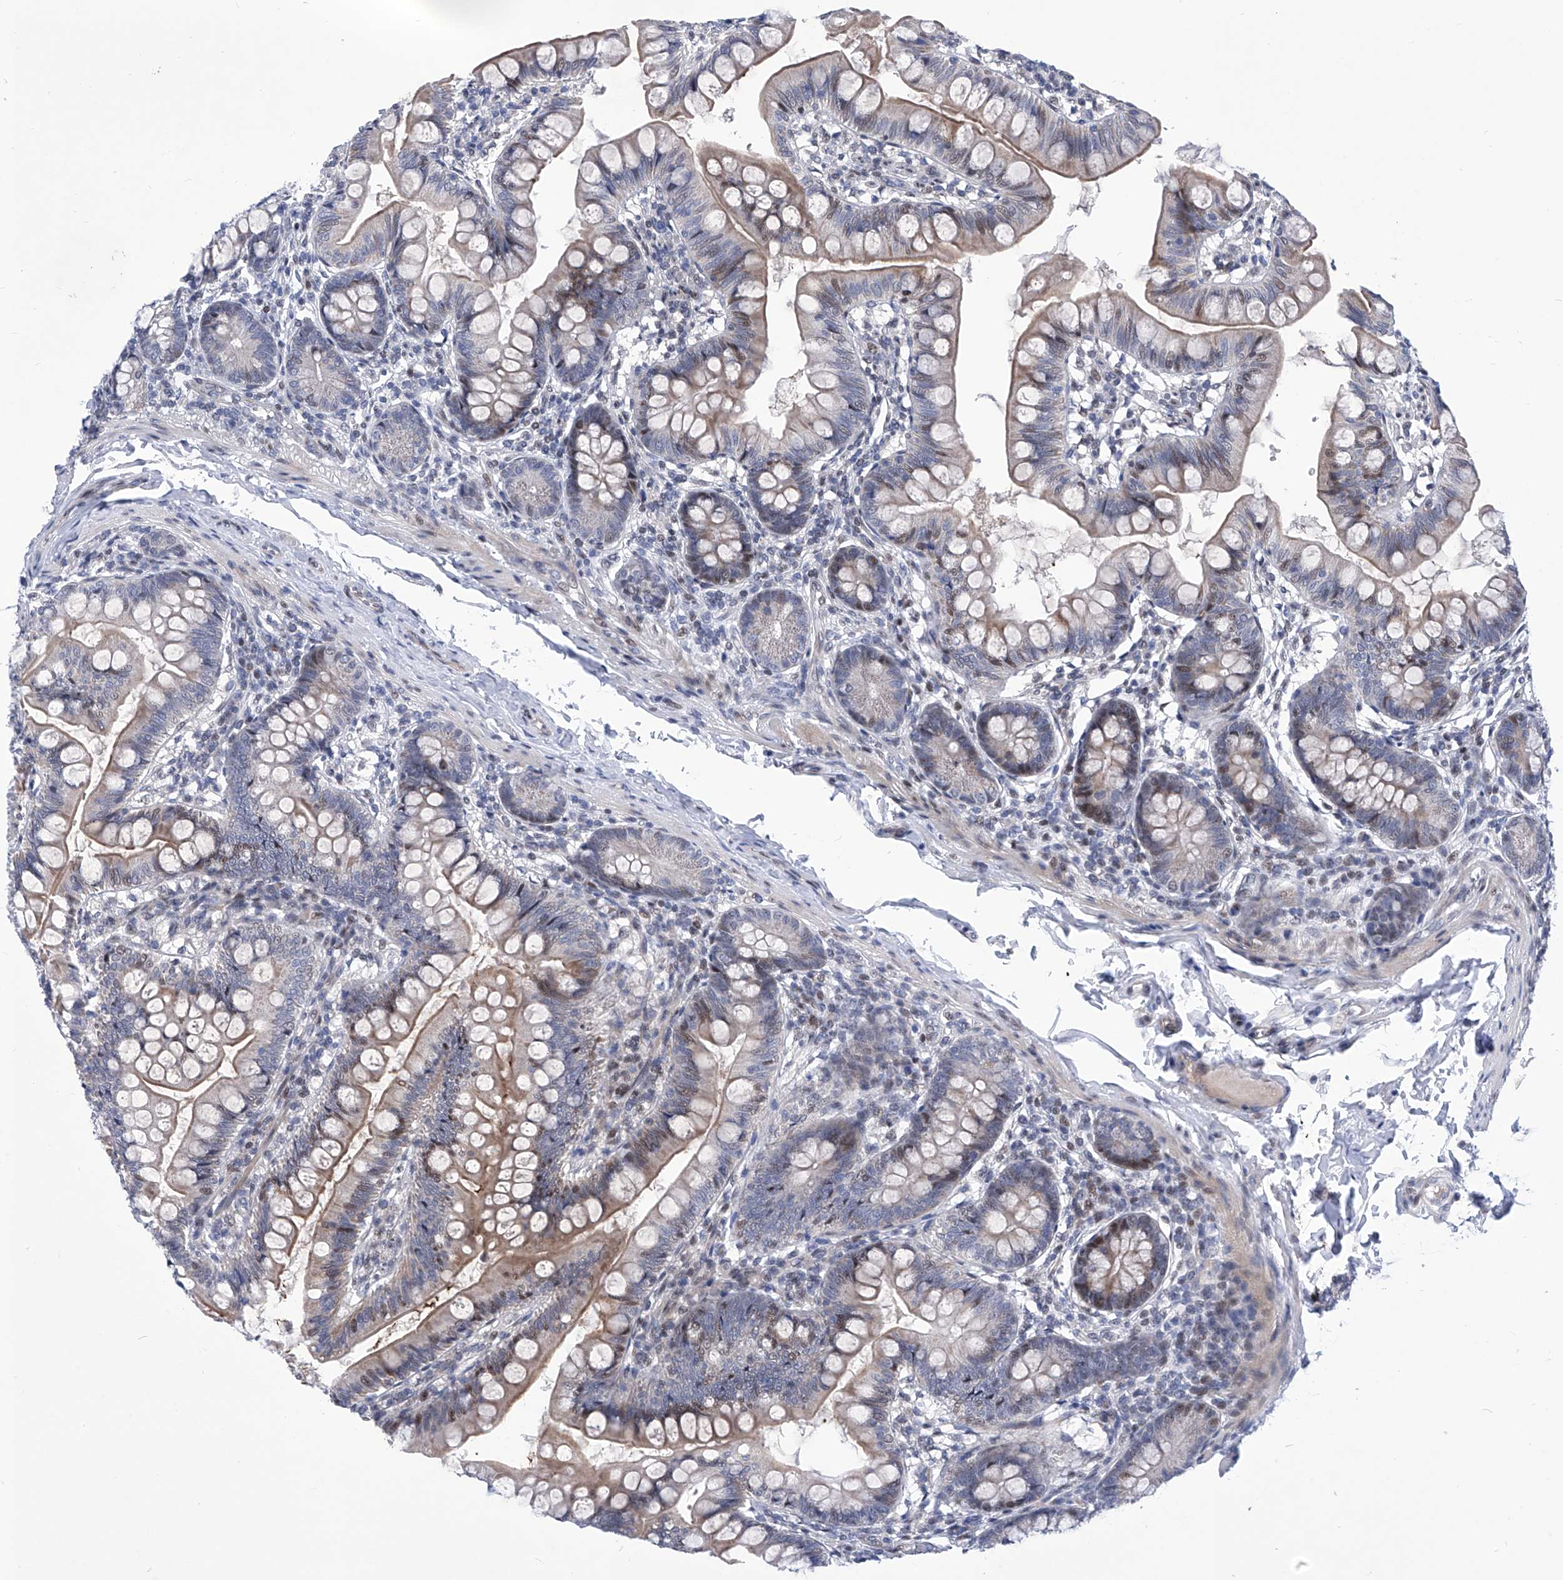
{"staining": {"intensity": "moderate", "quantity": "25%-75%", "location": "cytoplasmic/membranous,nuclear"}, "tissue": "small intestine", "cell_type": "Glandular cells", "image_type": "normal", "snomed": [{"axis": "morphology", "description": "Normal tissue, NOS"}, {"axis": "topography", "description": "Small intestine"}], "caption": "This image displays immunohistochemistry staining of unremarkable small intestine, with medium moderate cytoplasmic/membranous,nuclear positivity in approximately 25%-75% of glandular cells.", "gene": "NUFIP1", "patient": {"sex": "male", "age": 7}}